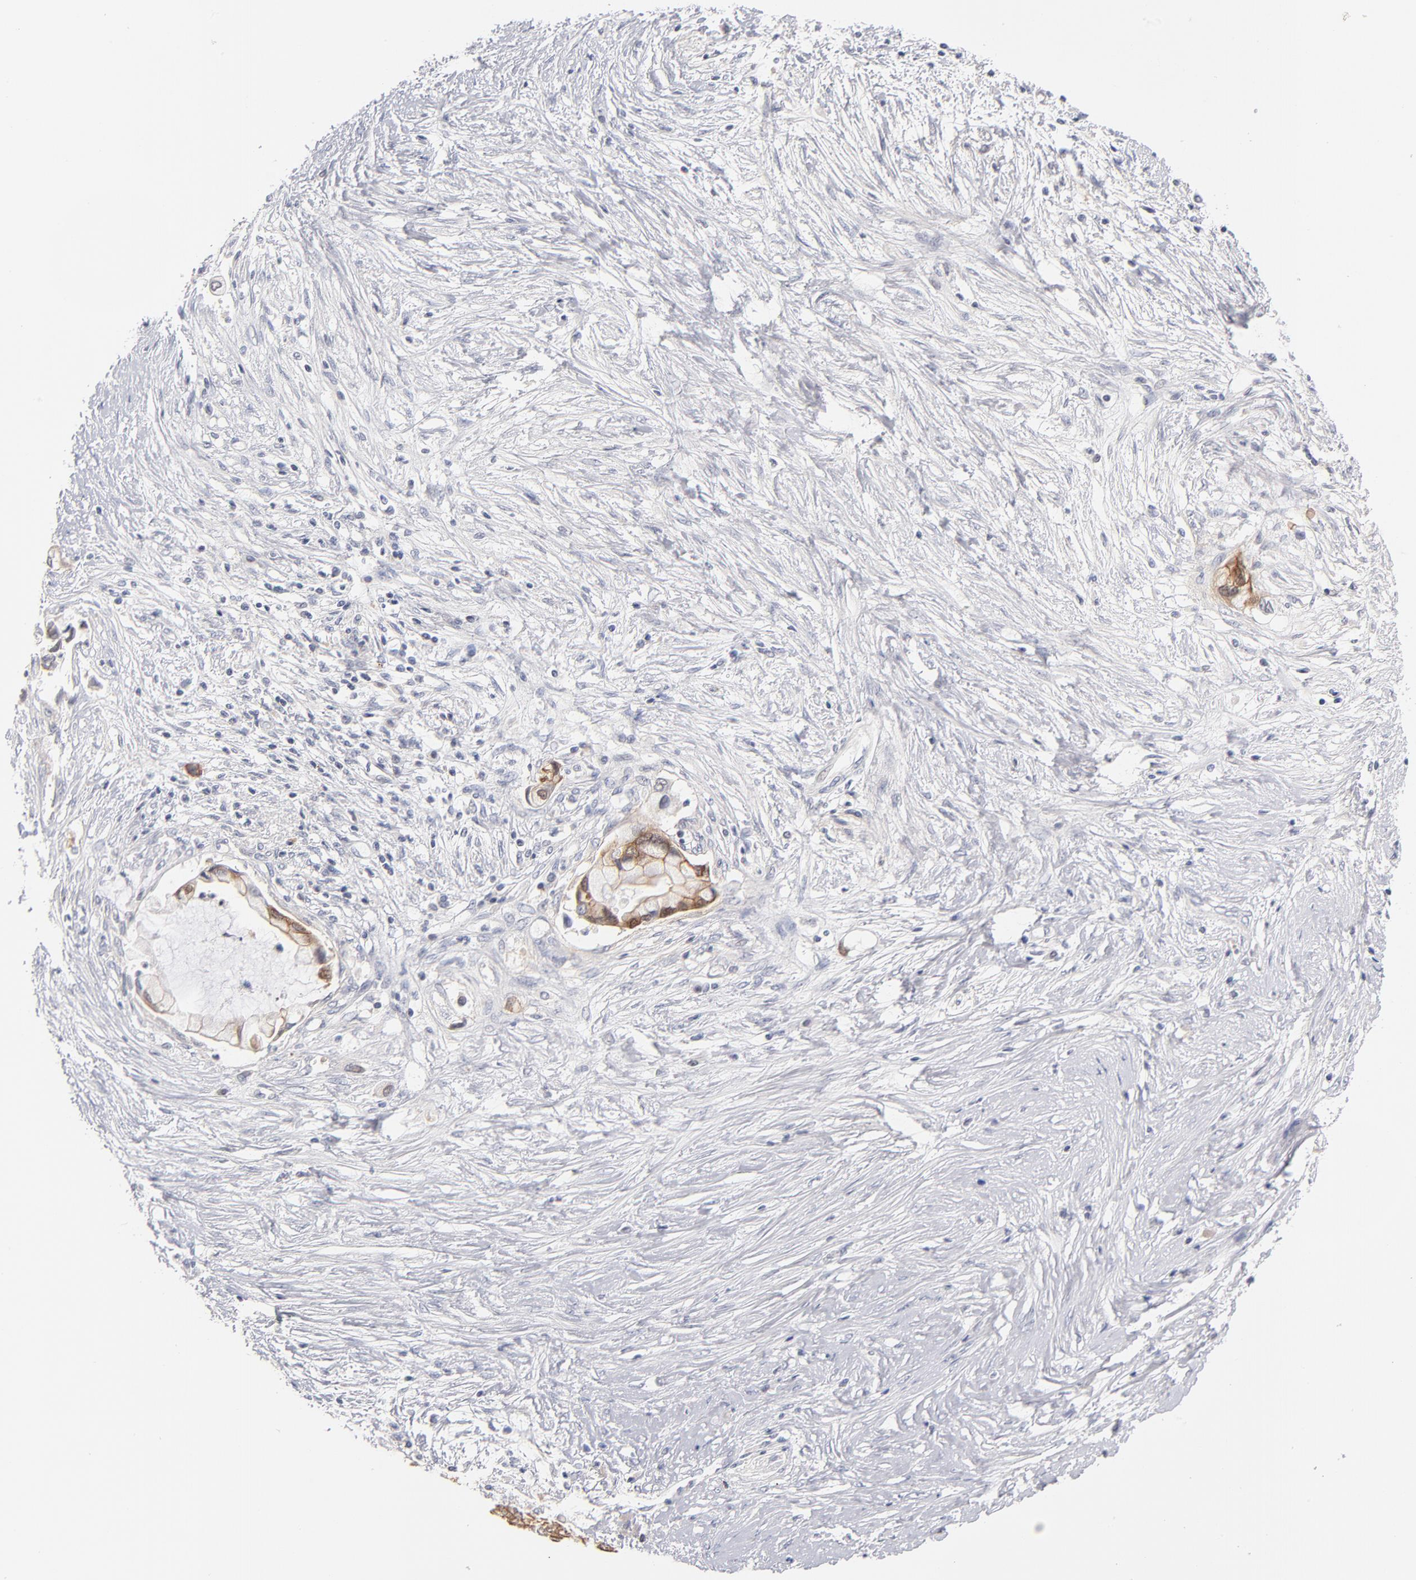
{"staining": {"intensity": "moderate", "quantity": "25%-75%", "location": "cytoplasmic/membranous,nuclear"}, "tissue": "pancreatic cancer", "cell_type": "Tumor cells", "image_type": "cancer", "snomed": [{"axis": "morphology", "description": "Adenocarcinoma, NOS"}, {"axis": "topography", "description": "Pancreas"}], "caption": "This is a histology image of immunohistochemistry (IHC) staining of adenocarcinoma (pancreatic), which shows moderate positivity in the cytoplasmic/membranous and nuclear of tumor cells.", "gene": "PARP1", "patient": {"sex": "female", "age": 59}}